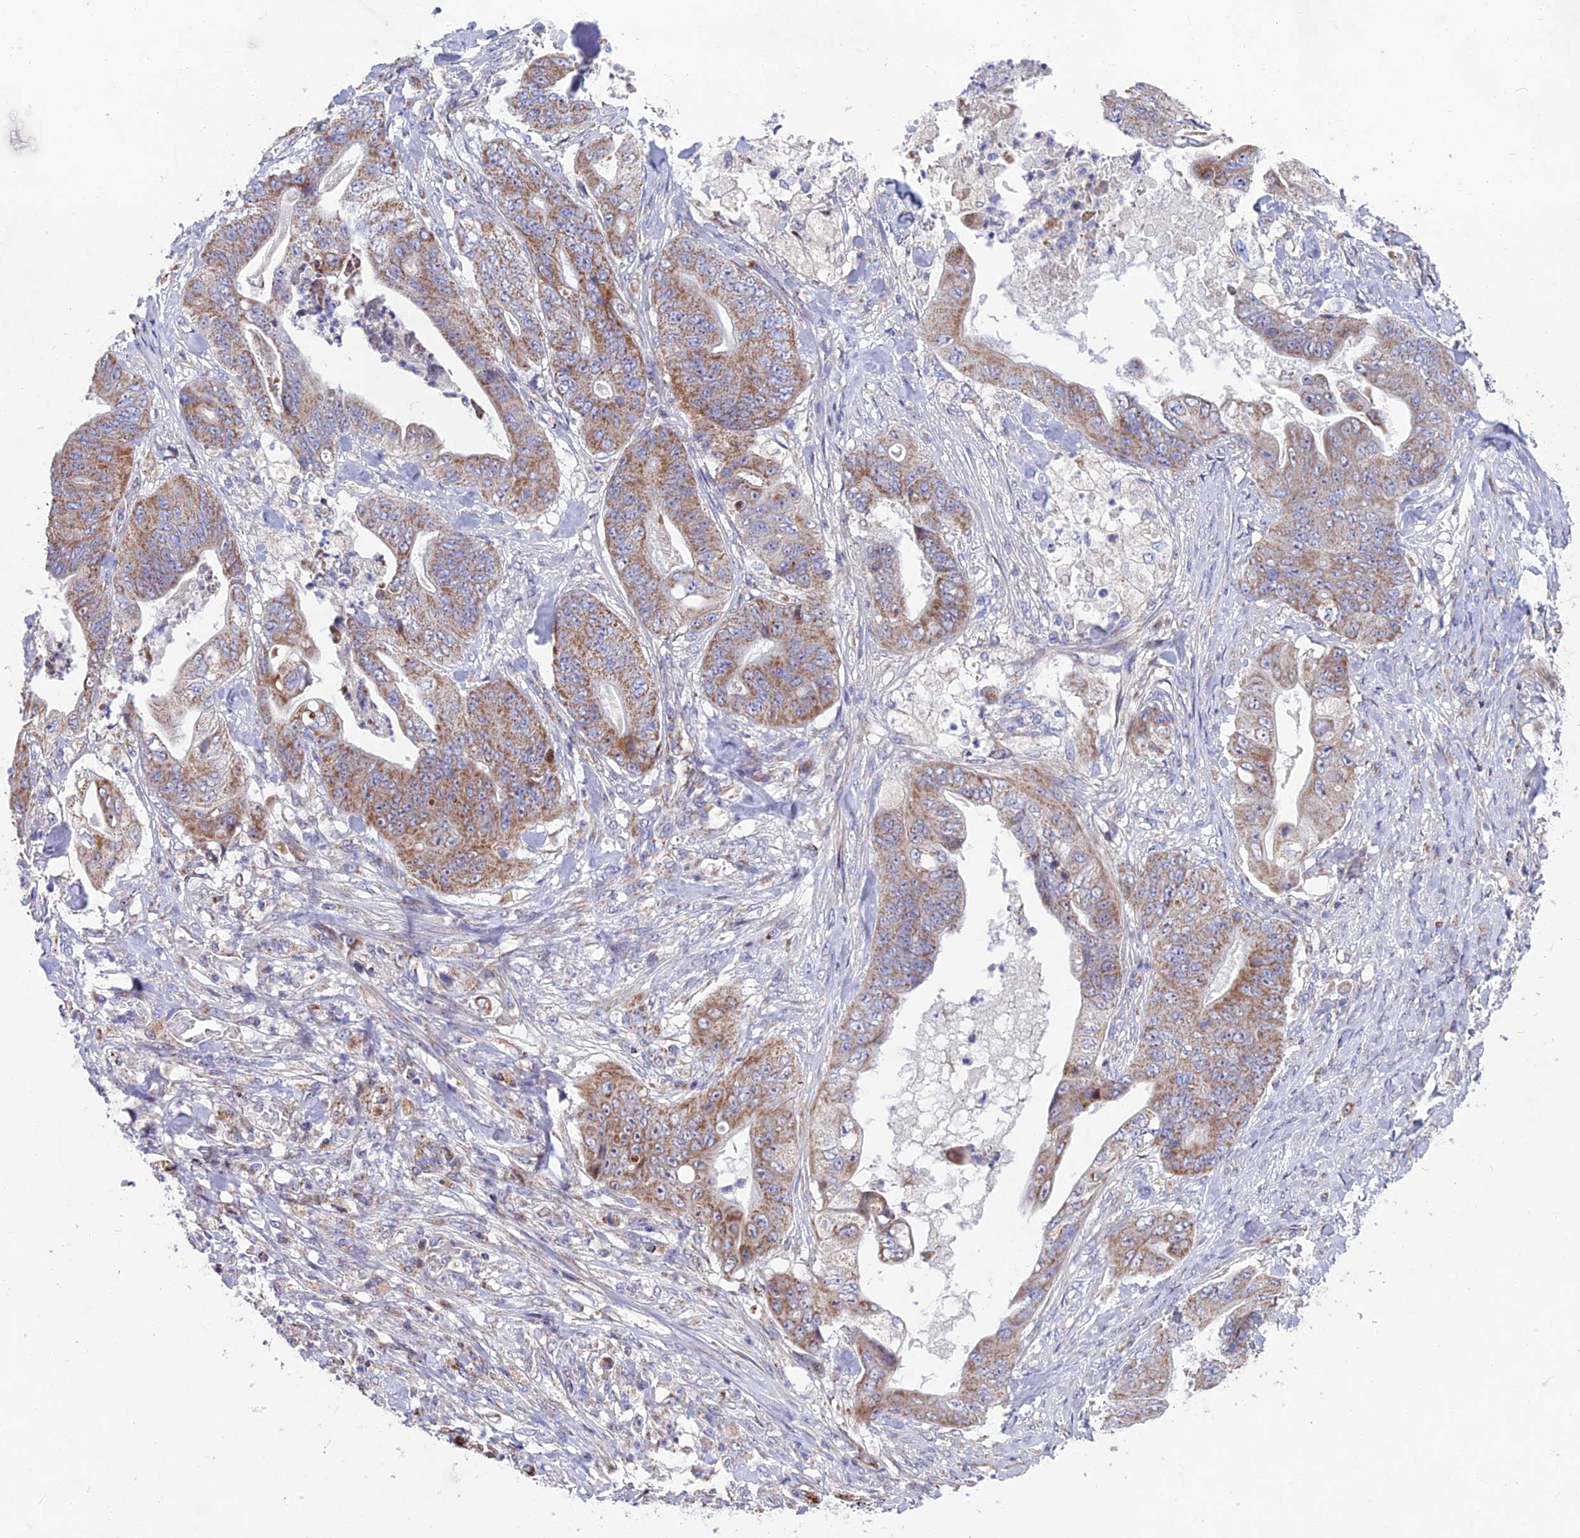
{"staining": {"intensity": "moderate", "quantity": ">75%", "location": "cytoplasmic/membranous"}, "tissue": "stomach cancer", "cell_type": "Tumor cells", "image_type": "cancer", "snomed": [{"axis": "morphology", "description": "Adenocarcinoma, NOS"}, {"axis": "topography", "description": "Stomach"}], "caption": "The photomicrograph displays a brown stain indicating the presence of a protein in the cytoplasmic/membranous of tumor cells in adenocarcinoma (stomach).", "gene": "CS", "patient": {"sex": "female", "age": 73}}